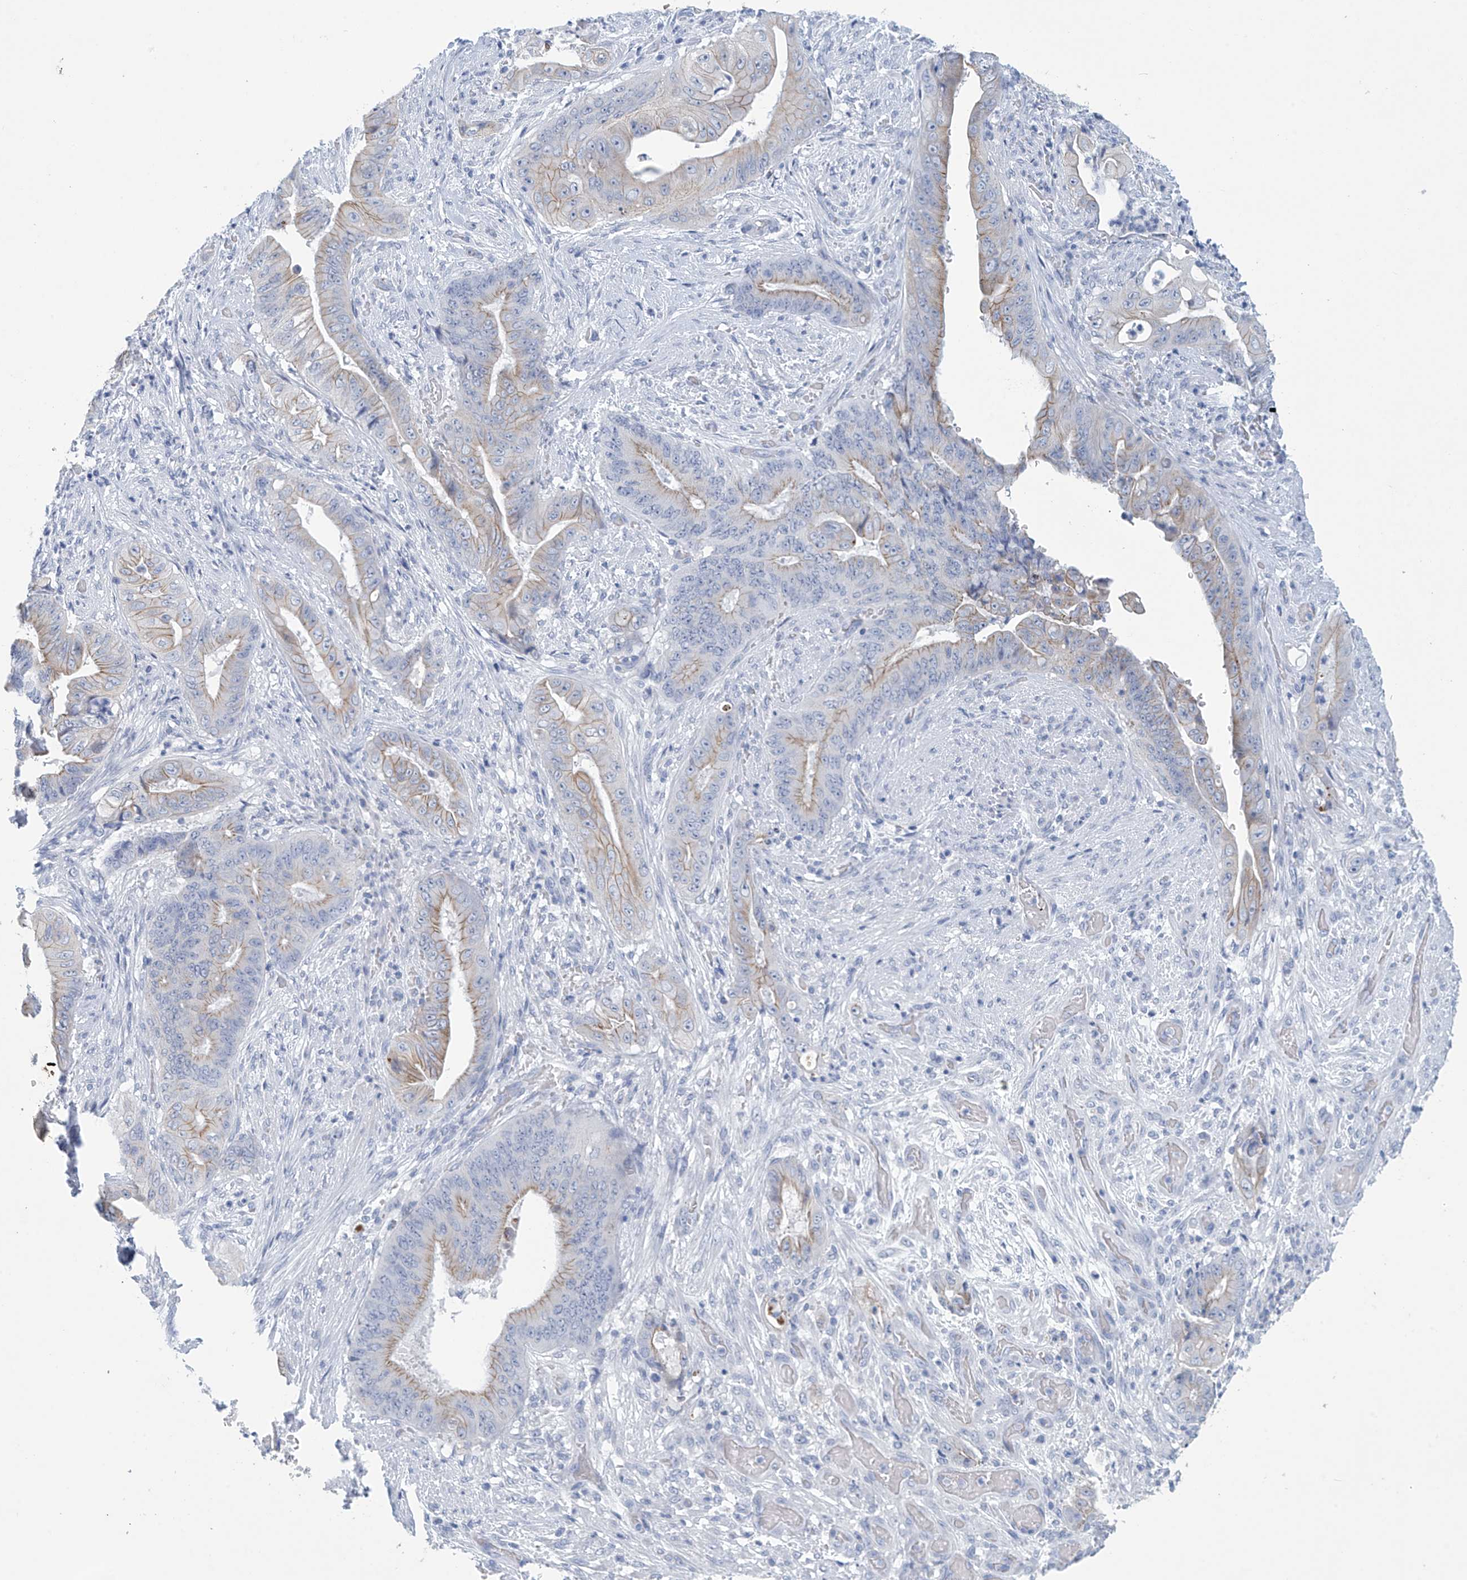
{"staining": {"intensity": "weak", "quantity": "<25%", "location": "cytoplasmic/membranous"}, "tissue": "stomach cancer", "cell_type": "Tumor cells", "image_type": "cancer", "snomed": [{"axis": "morphology", "description": "Adenocarcinoma, NOS"}, {"axis": "topography", "description": "Stomach"}], "caption": "Micrograph shows no significant protein staining in tumor cells of stomach adenocarcinoma.", "gene": "DSP", "patient": {"sex": "female", "age": 73}}